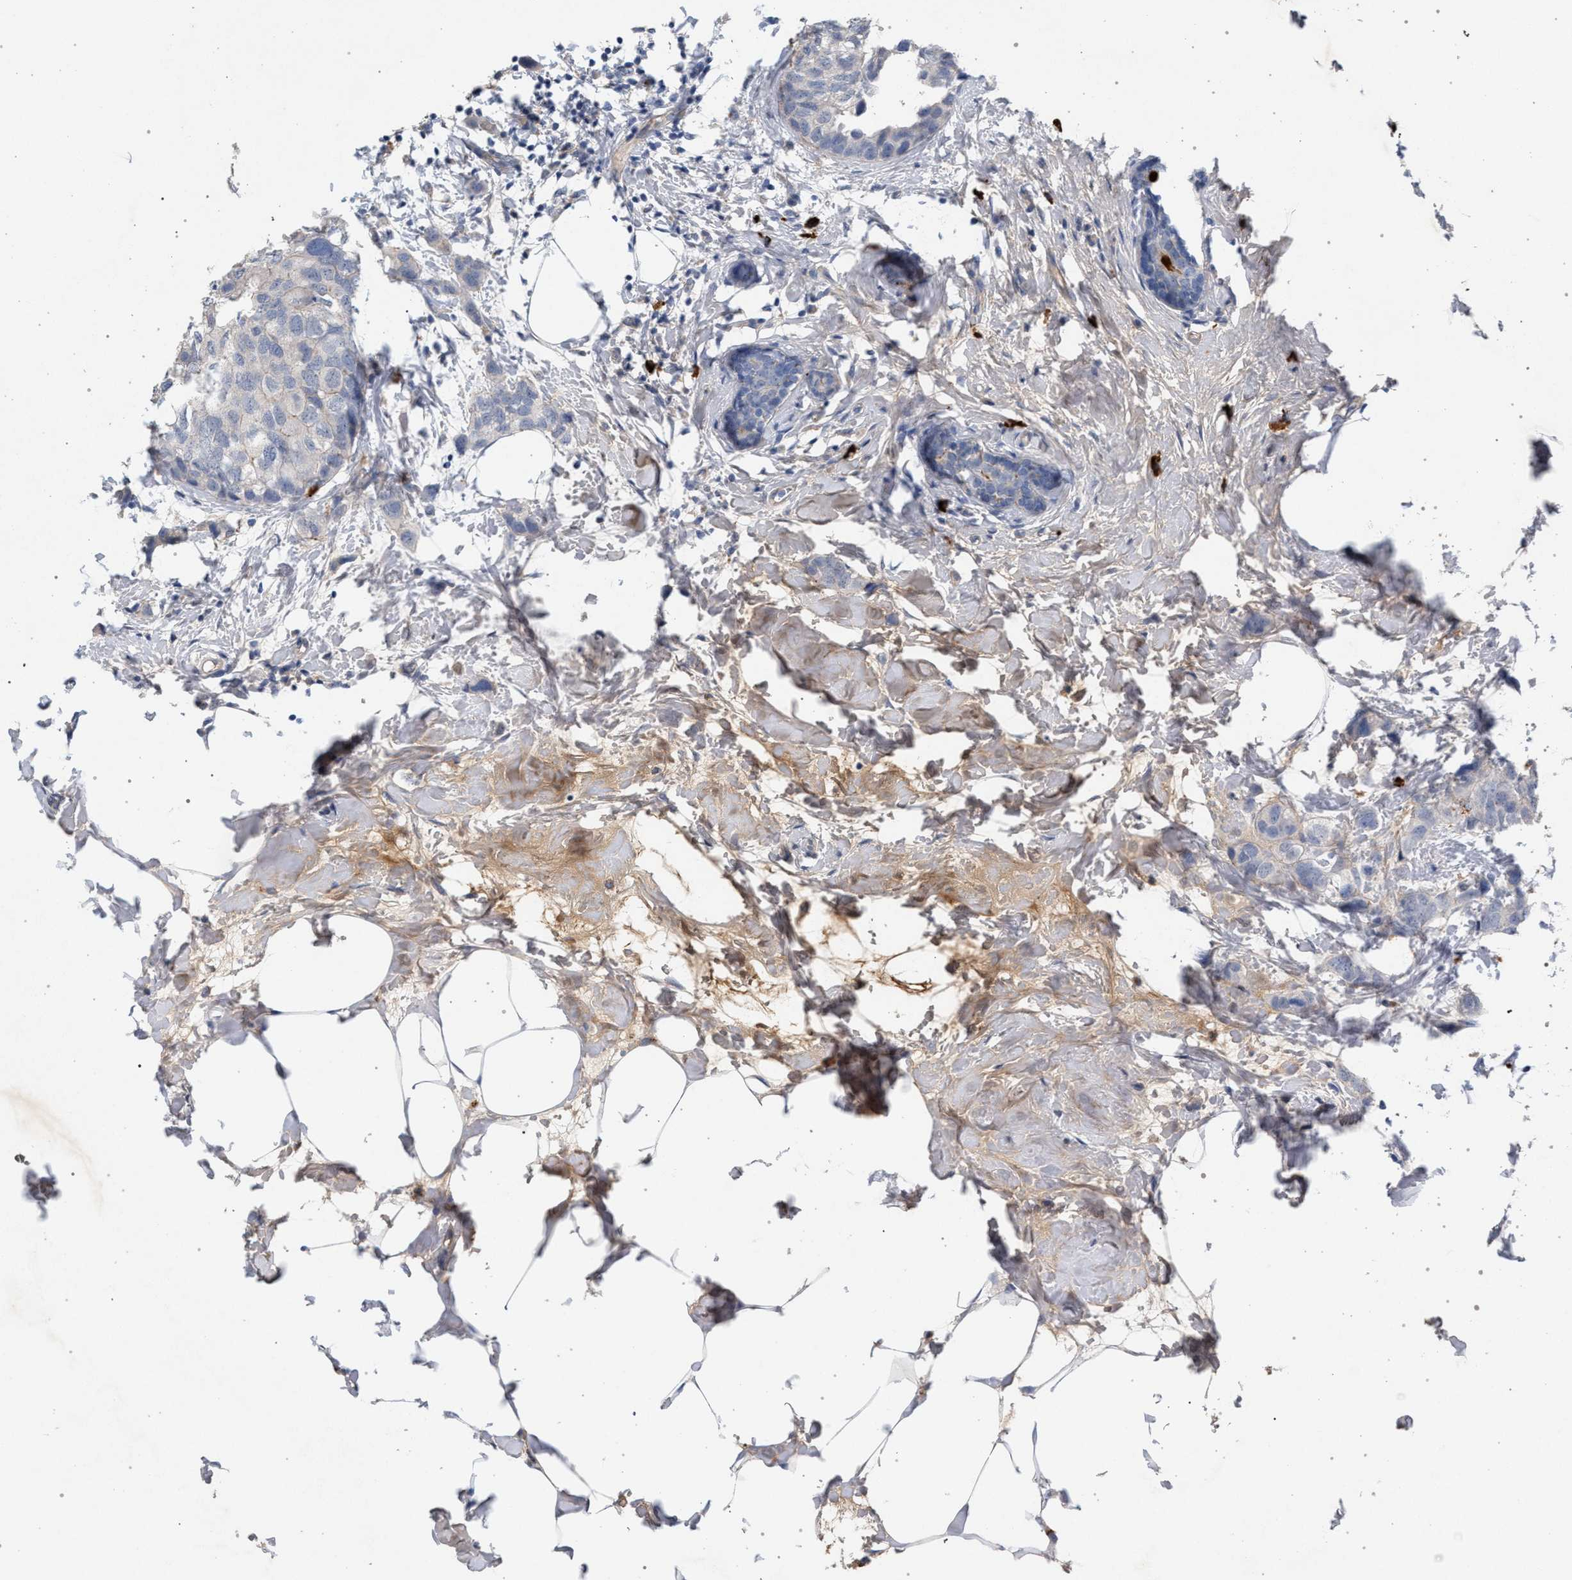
{"staining": {"intensity": "negative", "quantity": "none", "location": "none"}, "tissue": "breast cancer", "cell_type": "Tumor cells", "image_type": "cancer", "snomed": [{"axis": "morphology", "description": "Normal tissue, NOS"}, {"axis": "morphology", "description": "Duct carcinoma"}, {"axis": "topography", "description": "Breast"}], "caption": "An IHC micrograph of infiltrating ductal carcinoma (breast) is shown. There is no staining in tumor cells of infiltrating ductal carcinoma (breast).", "gene": "MAMDC2", "patient": {"sex": "female", "age": 50}}